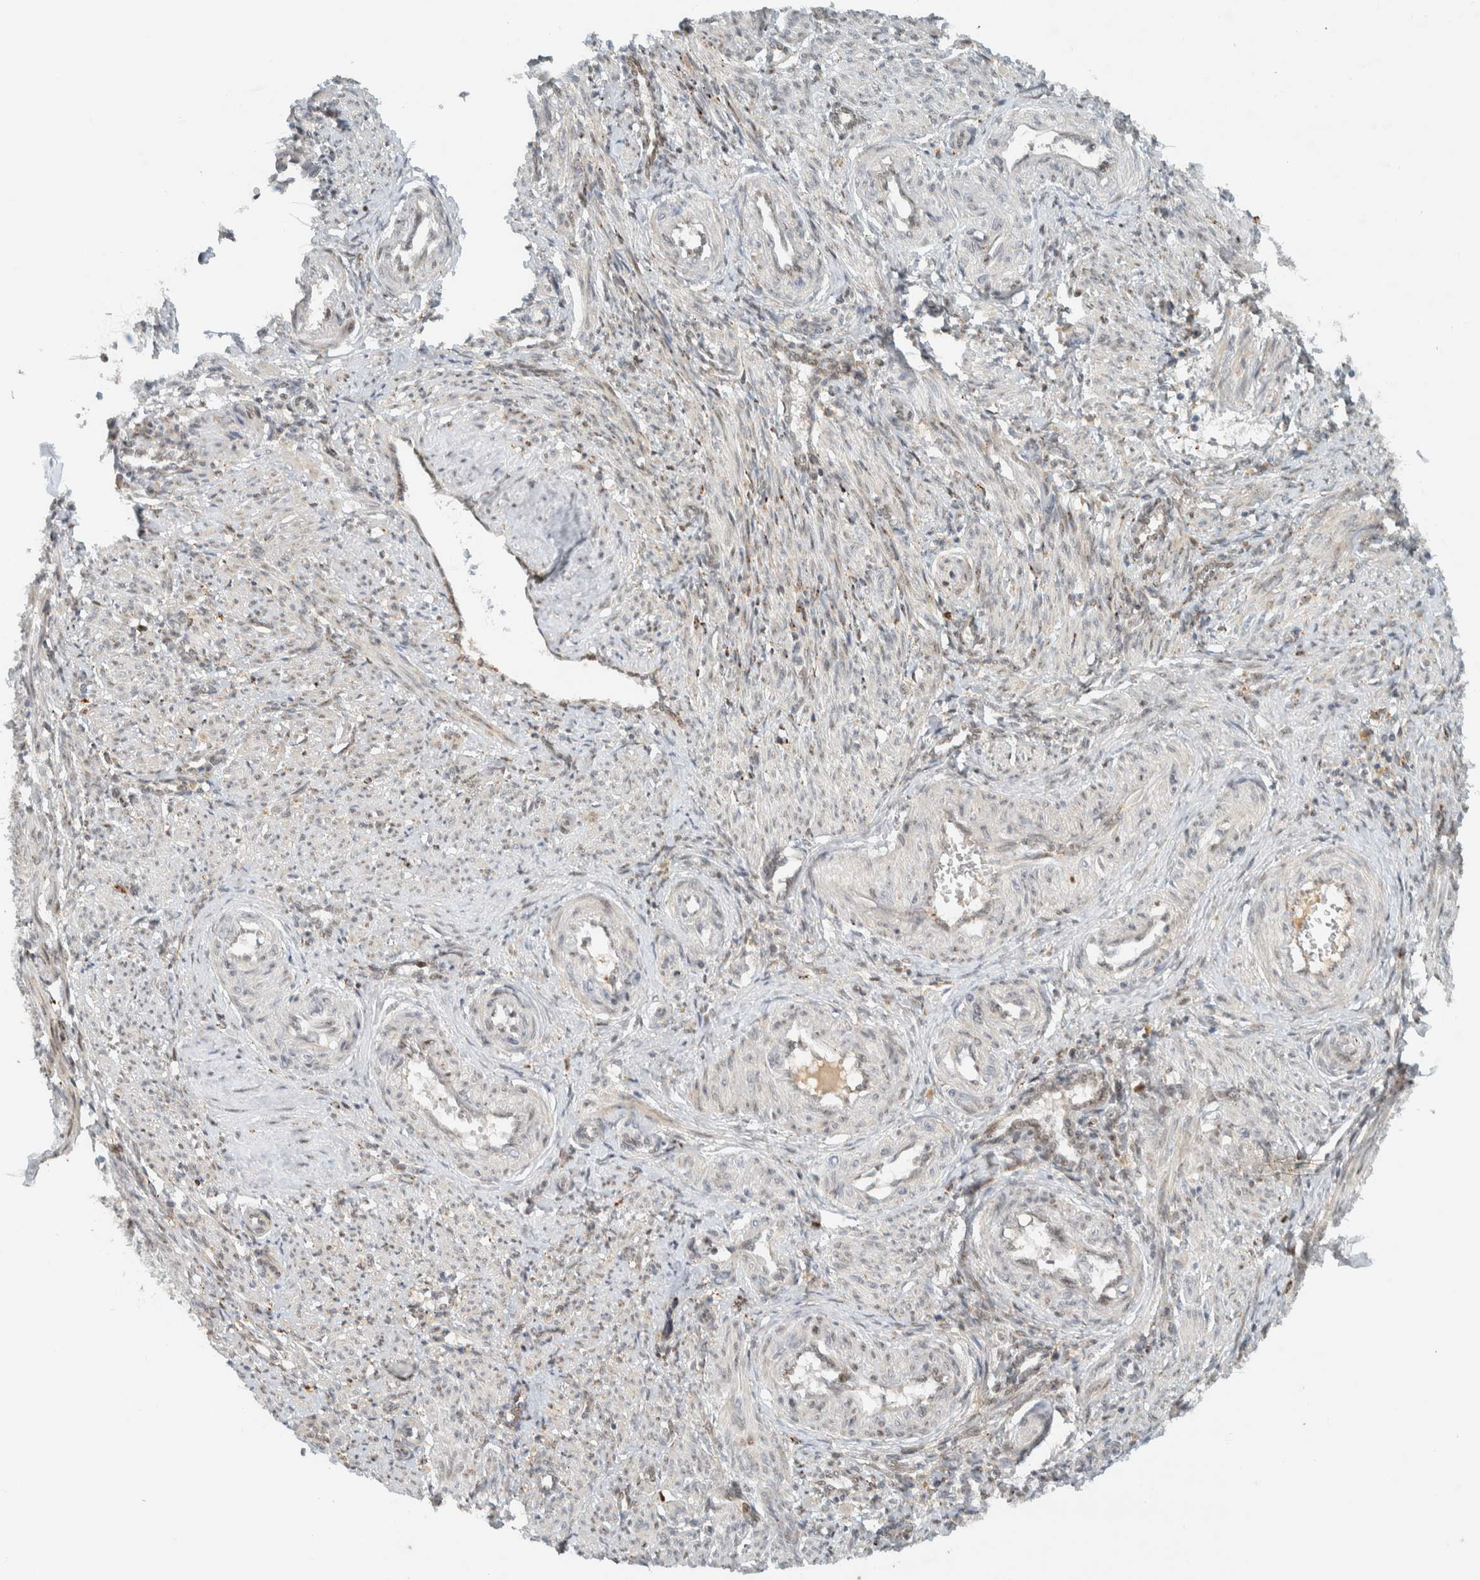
{"staining": {"intensity": "negative", "quantity": "none", "location": "none"}, "tissue": "smooth muscle", "cell_type": "Smooth muscle cells", "image_type": "normal", "snomed": [{"axis": "morphology", "description": "Normal tissue, NOS"}, {"axis": "topography", "description": "Endometrium"}], "caption": "Smooth muscle cells show no significant protein staining in normal smooth muscle.", "gene": "ITPRID1", "patient": {"sex": "female", "age": 33}}